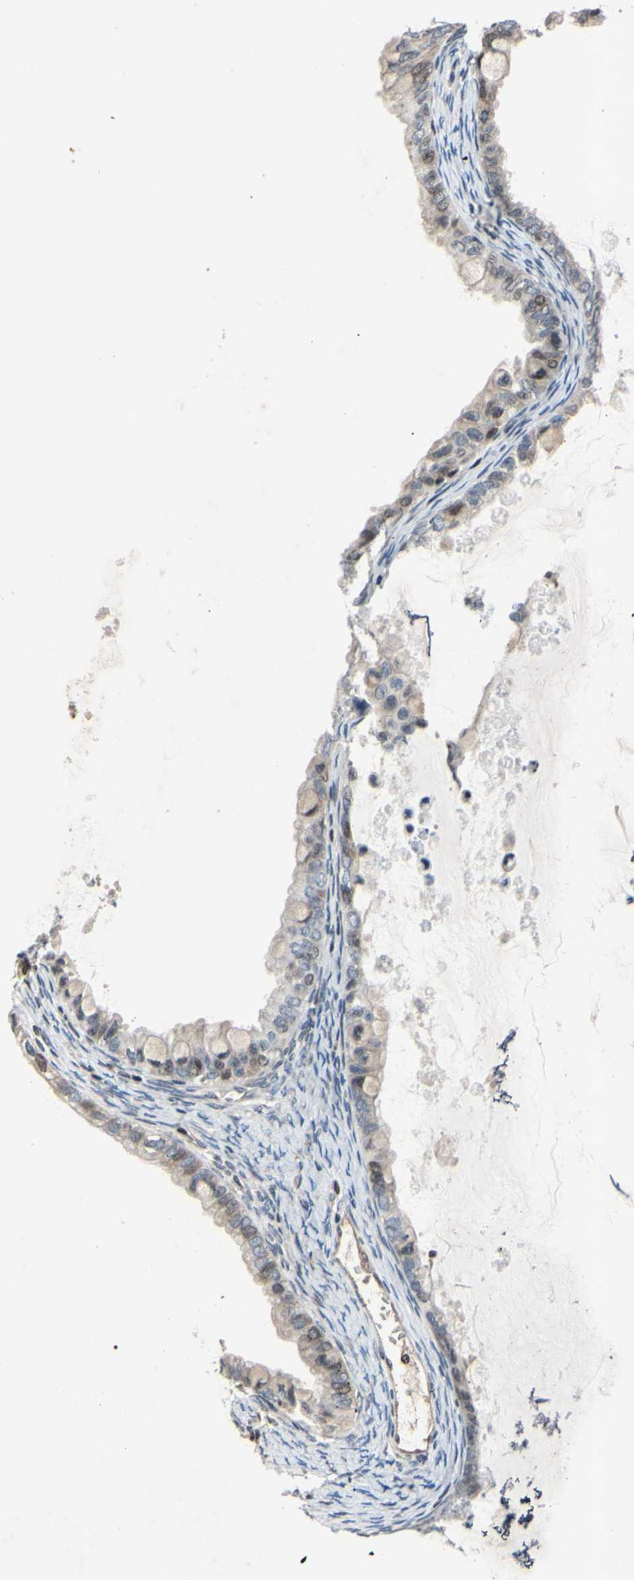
{"staining": {"intensity": "moderate", "quantity": "<25%", "location": "nuclear"}, "tissue": "ovarian cancer", "cell_type": "Tumor cells", "image_type": "cancer", "snomed": [{"axis": "morphology", "description": "Cystadenocarcinoma, mucinous, NOS"}, {"axis": "topography", "description": "Ovary"}], "caption": "Ovarian cancer (mucinous cystadenocarcinoma) stained with DAB (3,3'-diaminobenzidine) IHC shows low levels of moderate nuclear positivity in about <25% of tumor cells.", "gene": "ARG1", "patient": {"sex": "female", "age": 80}}